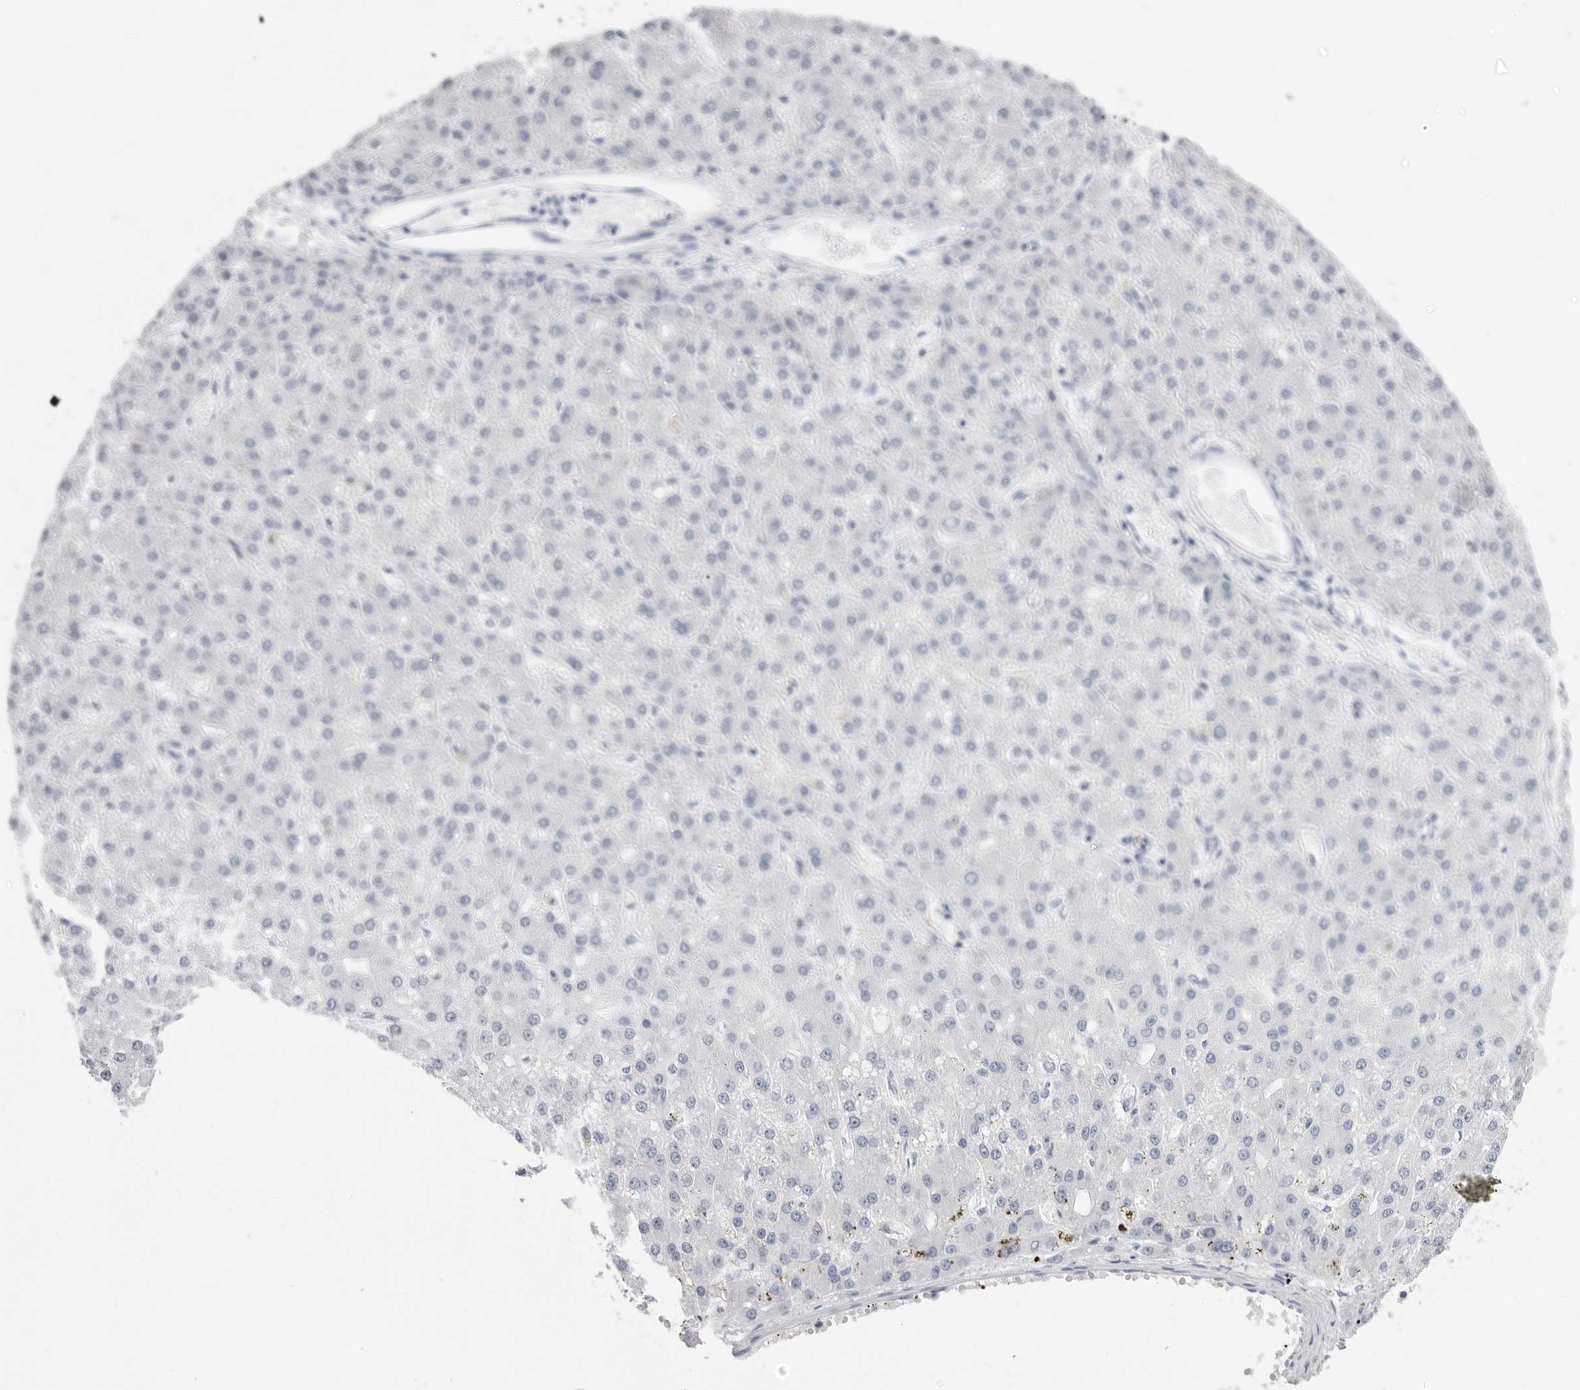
{"staining": {"intensity": "negative", "quantity": "none", "location": "none"}, "tissue": "liver cancer", "cell_type": "Tumor cells", "image_type": "cancer", "snomed": [{"axis": "morphology", "description": "Carcinoma, Hepatocellular, NOS"}, {"axis": "topography", "description": "Liver"}], "caption": "The immunohistochemistry (IHC) micrograph has no significant staining in tumor cells of liver cancer (hepatocellular carcinoma) tissue. (Immunohistochemistry, brightfield microscopy, high magnification).", "gene": "ERICH3", "patient": {"sex": "male", "age": 67}}